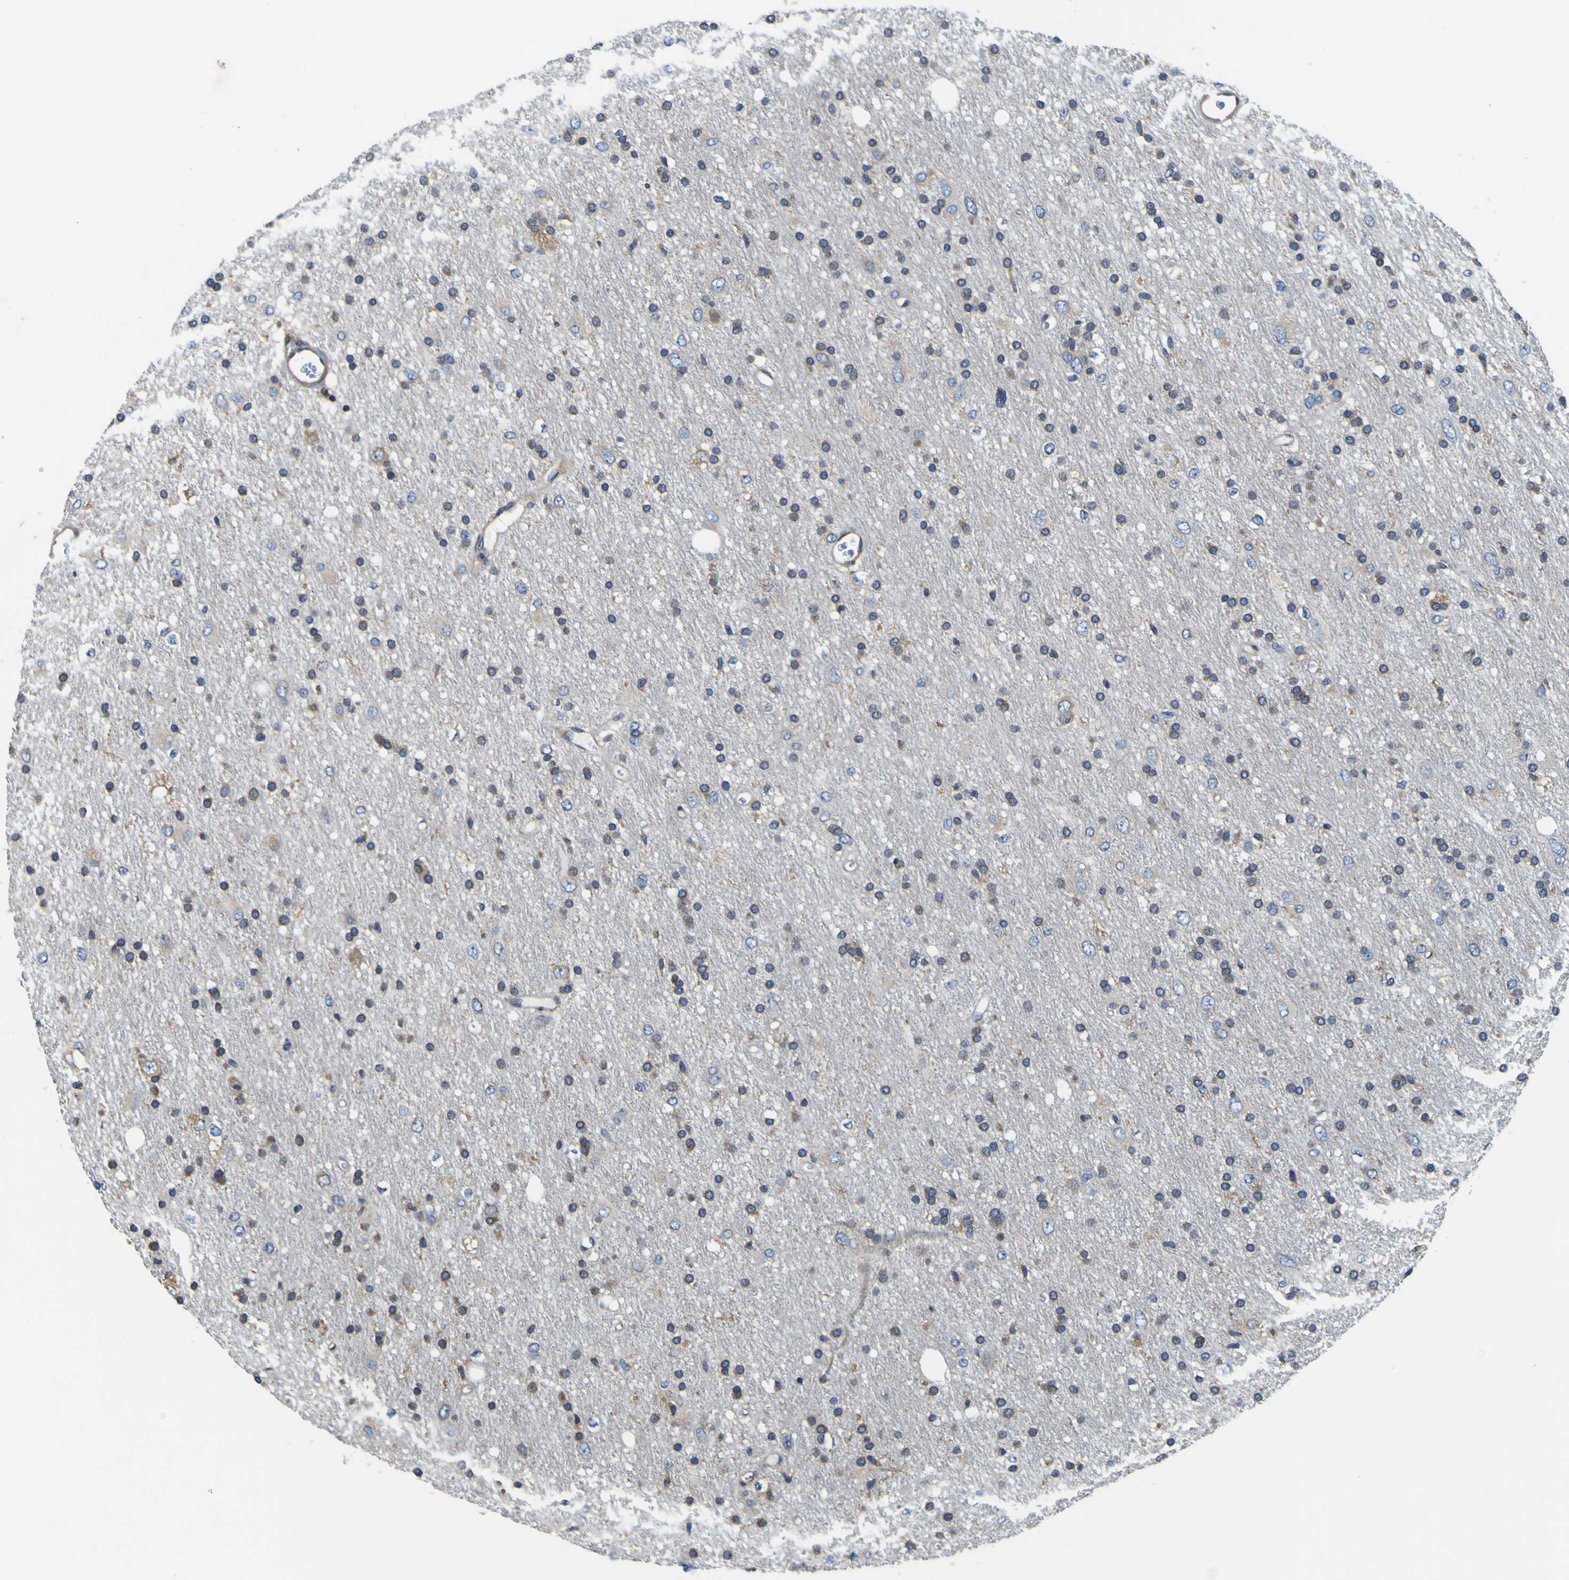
{"staining": {"intensity": "moderate", "quantity": "25%-75%", "location": "cytoplasmic/membranous"}, "tissue": "glioma", "cell_type": "Tumor cells", "image_type": "cancer", "snomed": [{"axis": "morphology", "description": "Glioma, malignant, Low grade"}, {"axis": "topography", "description": "Brain"}], "caption": "Brown immunohistochemical staining in human glioma displays moderate cytoplasmic/membranous staining in approximately 25%-75% of tumor cells.", "gene": "CNR2", "patient": {"sex": "male", "age": 77}}